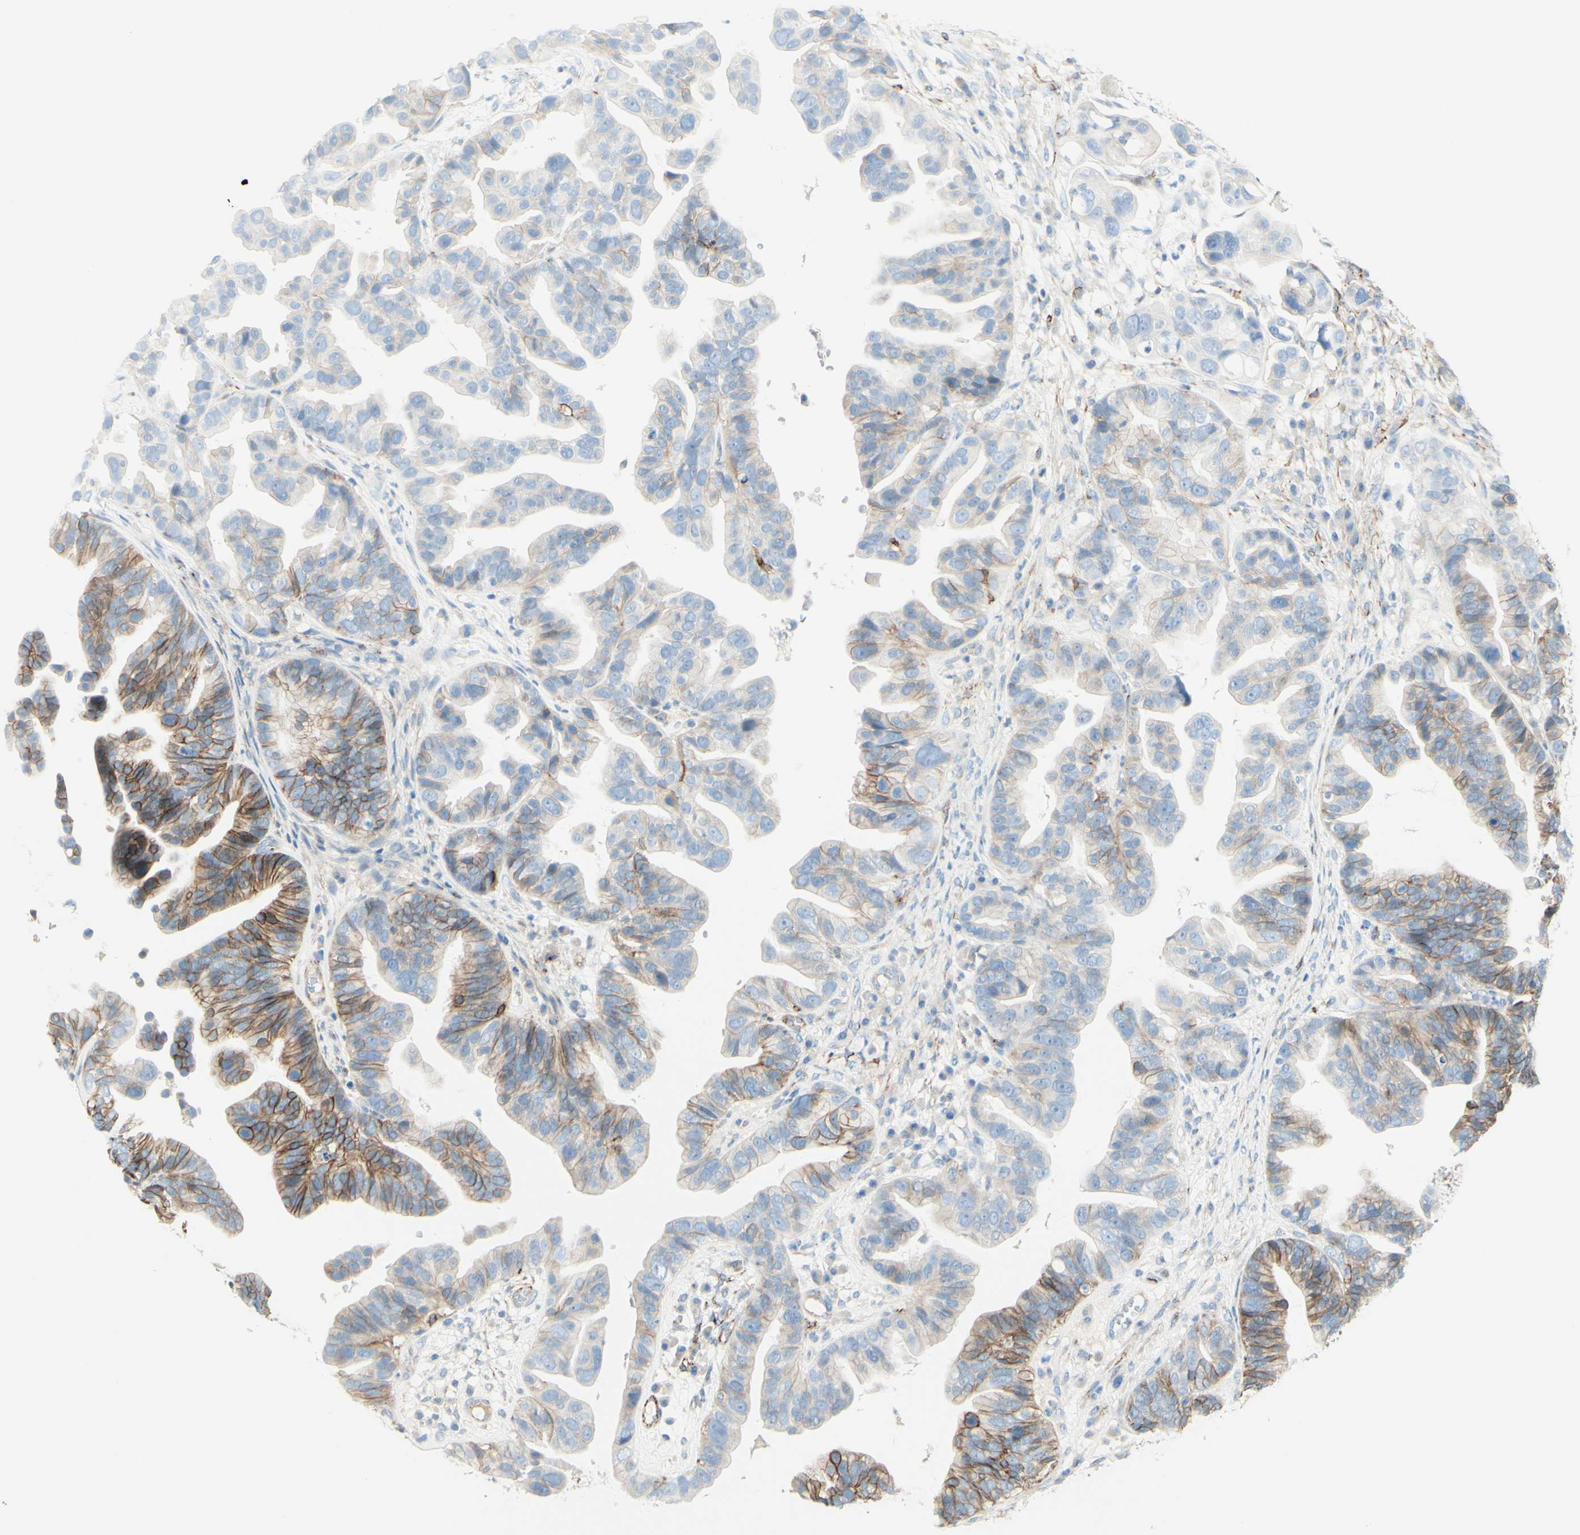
{"staining": {"intensity": "moderate", "quantity": "<25%", "location": "cytoplasmic/membranous"}, "tissue": "ovarian cancer", "cell_type": "Tumor cells", "image_type": "cancer", "snomed": [{"axis": "morphology", "description": "Cystadenocarcinoma, serous, NOS"}, {"axis": "topography", "description": "Ovary"}], "caption": "Ovarian cancer (serous cystadenocarcinoma) stained for a protein reveals moderate cytoplasmic/membranous positivity in tumor cells.", "gene": "ALCAM", "patient": {"sex": "female", "age": 56}}